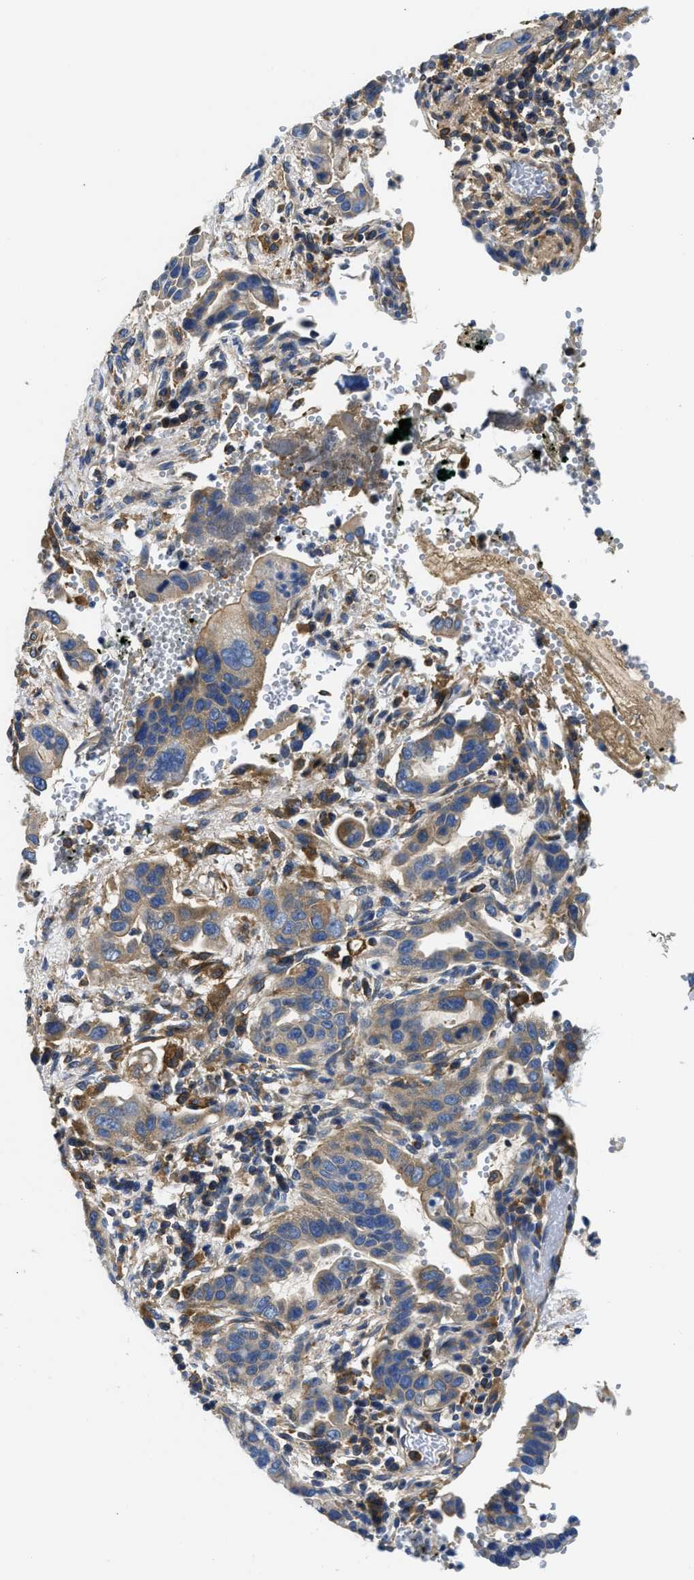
{"staining": {"intensity": "weak", "quantity": ">75%", "location": "cytoplasmic/membranous"}, "tissue": "pancreatic cancer", "cell_type": "Tumor cells", "image_type": "cancer", "snomed": [{"axis": "morphology", "description": "Adenocarcinoma, NOS"}, {"axis": "topography", "description": "Pancreas"}], "caption": "DAB (3,3'-diaminobenzidine) immunohistochemical staining of human adenocarcinoma (pancreatic) demonstrates weak cytoplasmic/membranous protein positivity in approximately >75% of tumor cells.", "gene": "STAT2", "patient": {"sex": "female", "age": 70}}